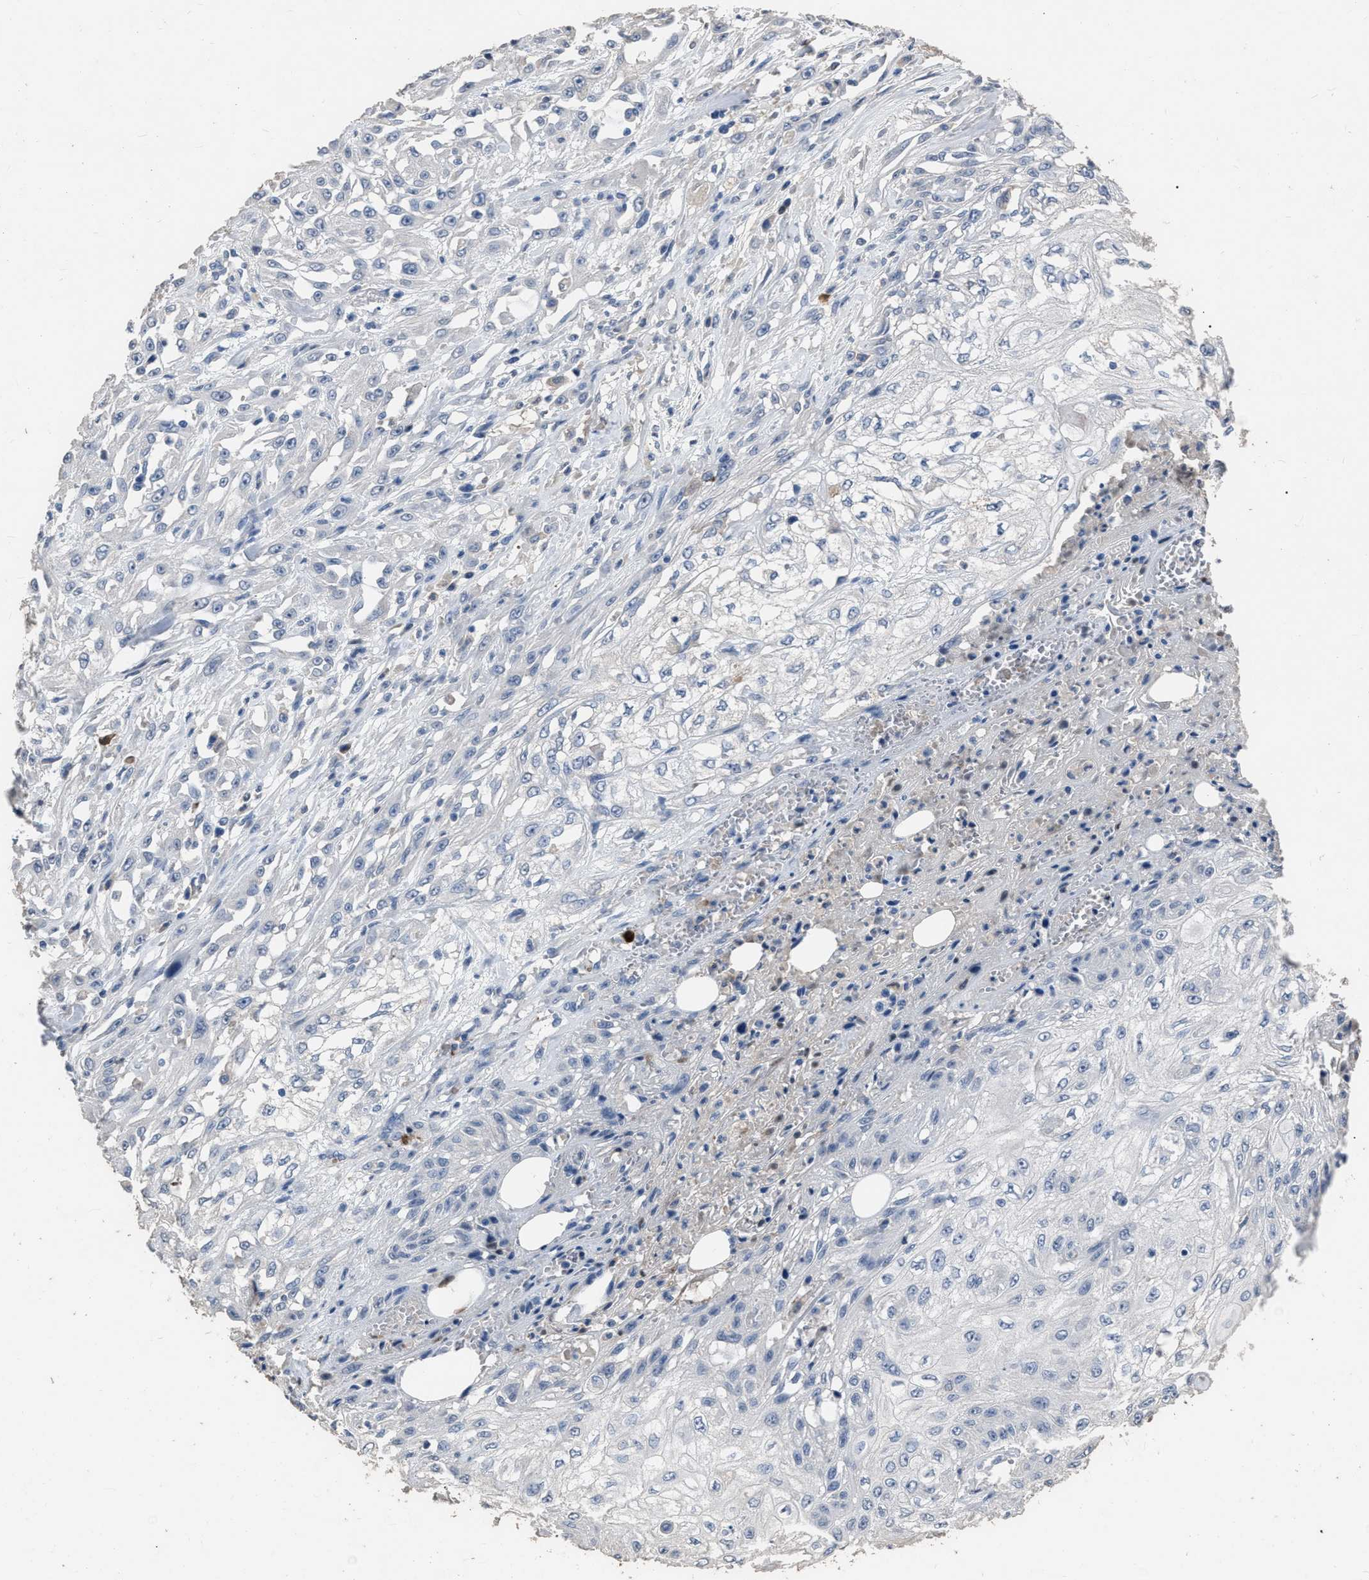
{"staining": {"intensity": "negative", "quantity": "none", "location": "none"}, "tissue": "skin cancer", "cell_type": "Tumor cells", "image_type": "cancer", "snomed": [{"axis": "morphology", "description": "Squamous cell carcinoma, NOS"}, {"axis": "morphology", "description": "Squamous cell carcinoma, metastatic, NOS"}, {"axis": "topography", "description": "Skin"}, {"axis": "topography", "description": "Lymph node"}], "caption": "Immunohistochemistry (IHC) photomicrograph of skin cancer stained for a protein (brown), which exhibits no expression in tumor cells. (Stains: DAB immunohistochemistry (IHC) with hematoxylin counter stain, Microscopy: brightfield microscopy at high magnification).", "gene": "HABP2", "patient": {"sex": "male", "age": 75}}